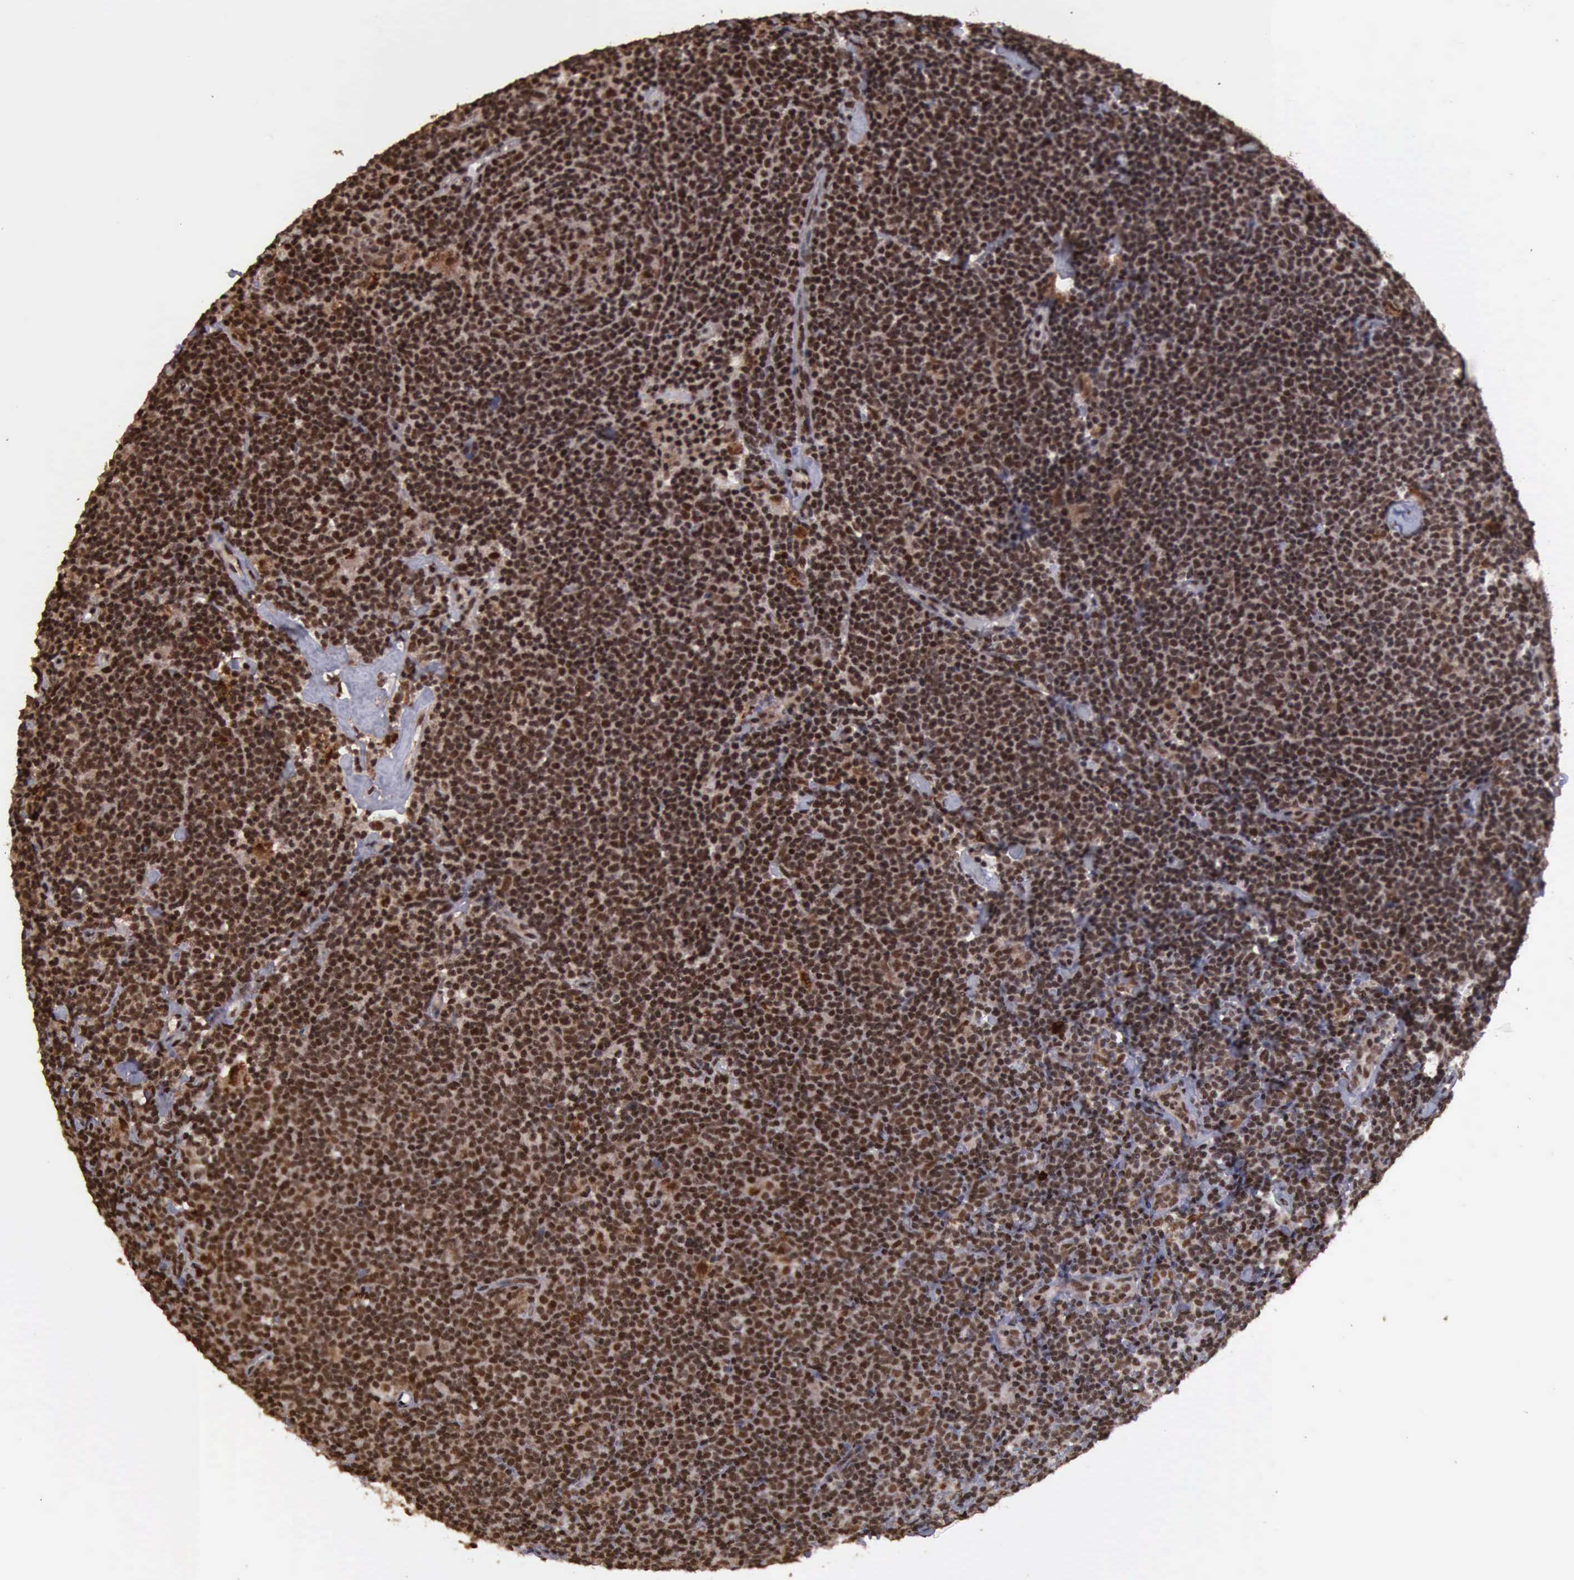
{"staining": {"intensity": "strong", "quantity": ">75%", "location": "cytoplasmic/membranous,nuclear"}, "tissue": "lymphoma", "cell_type": "Tumor cells", "image_type": "cancer", "snomed": [{"axis": "morphology", "description": "Malignant lymphoma, non-Hodgkin's type, Low grade"}, {"axis": "topography", "description": "Lymph node"}], "caption": "Low-grade malignant lymphoma, non-Hodgkin's type tissue exhibits strong cytoplasmic/membranous and nuclear staining in about >75% of tumor cells", "gene": "TRMT2A", "patient": {"sex": "male", "age": 65}}